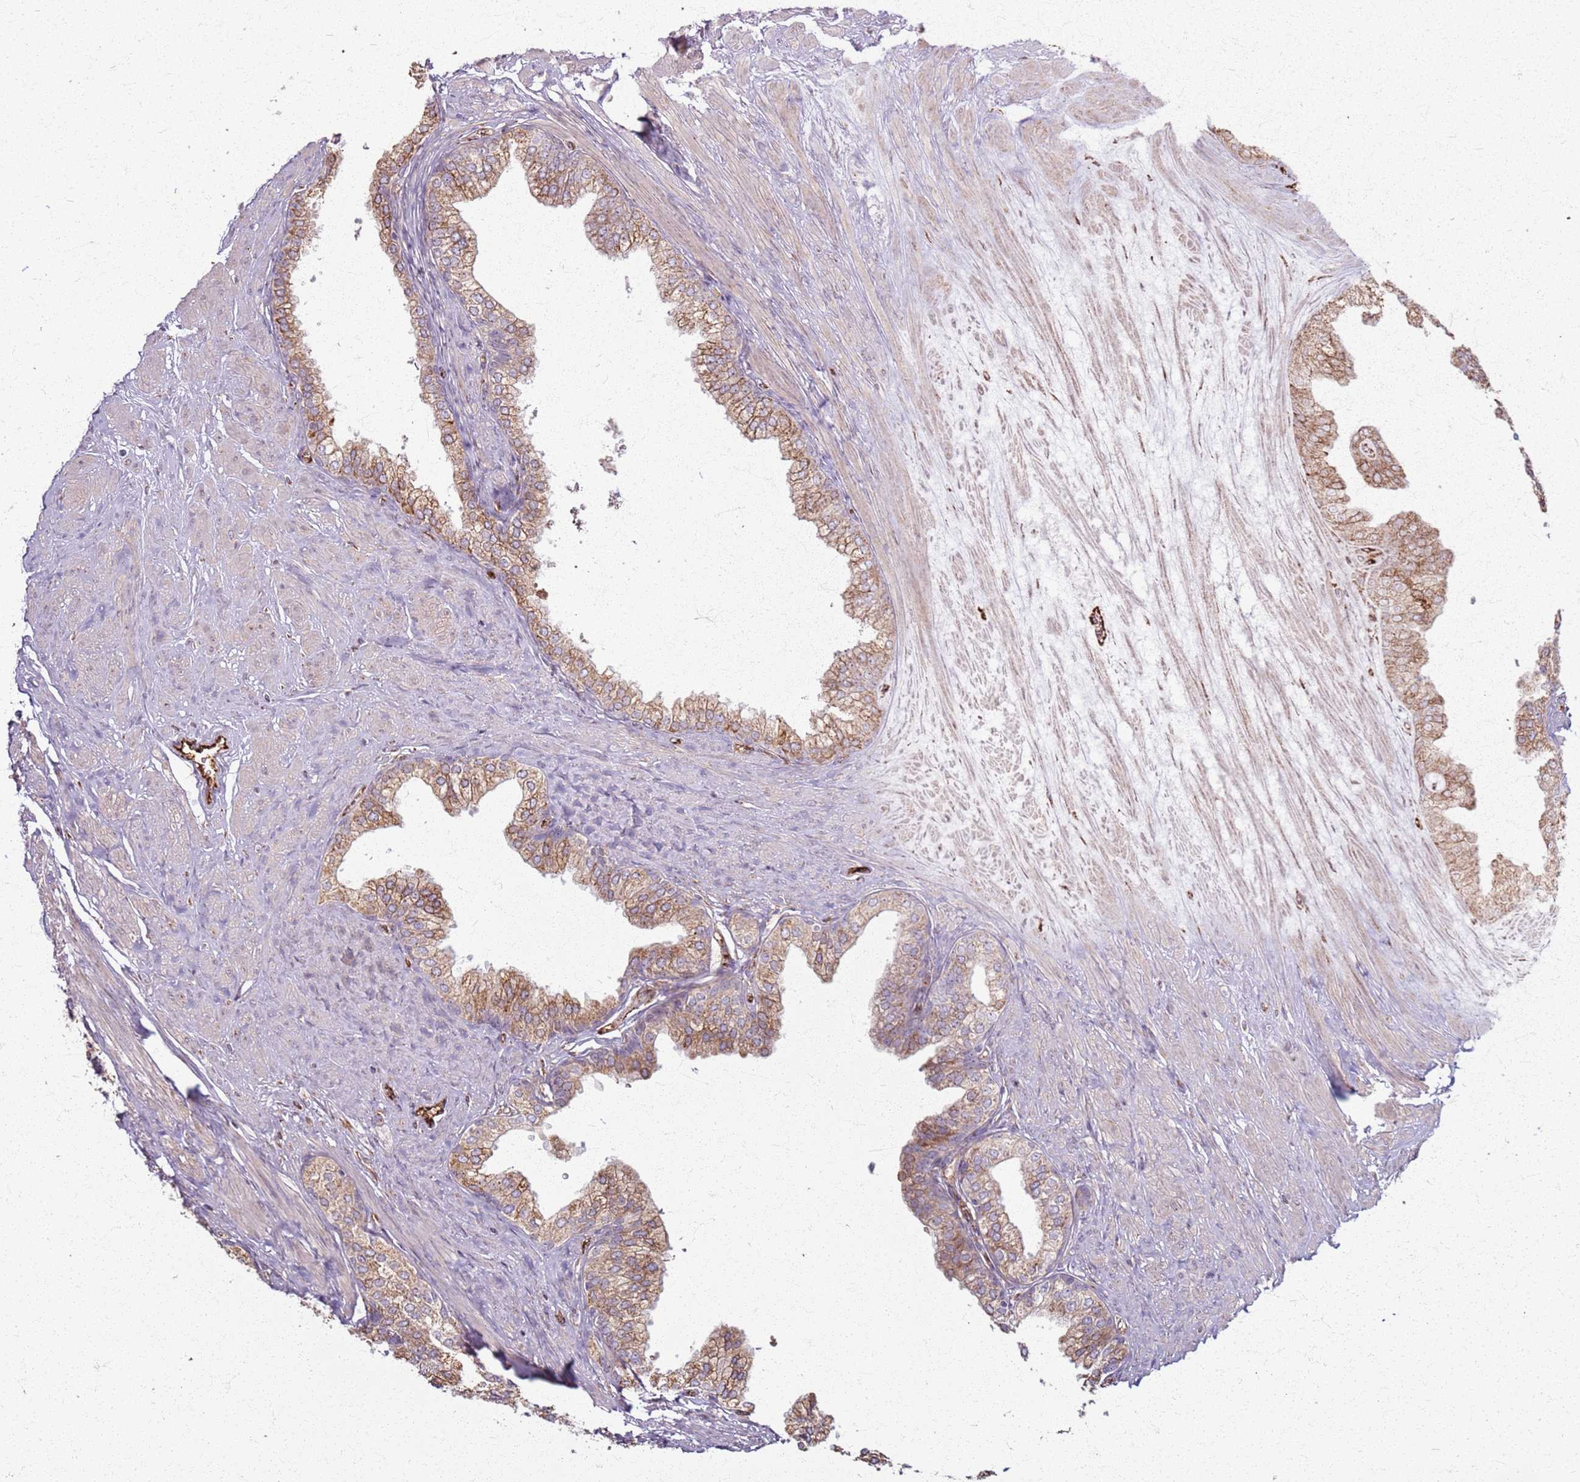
{"staining": {"intensity": "moderate", "quantity": "25%-75%", "location": "cytoplasmic/membranous"}, "tissue": "prostate", "cell_type": "Glandular cells", "image_type": "normal", "snomed": [{"axis": "morphology", "description": "Normal tissue, NOS"}, {"axis": "morphology", "description": "Urothelial carcinoma, Low grade"}, {"axis": "topography", "description": "Urinary bladder"}, {"axis": "topography", "description": "Prostate"}], "caption": "A histopathology image showing moderate cytoplasmic/membranous positivity in approximately 25%-75% of glandular cells in benign prostate, as visualized by brown immunohistochemical staining.", "gene": "KRI1", "patient": {"sex": "male", "age": 60}}